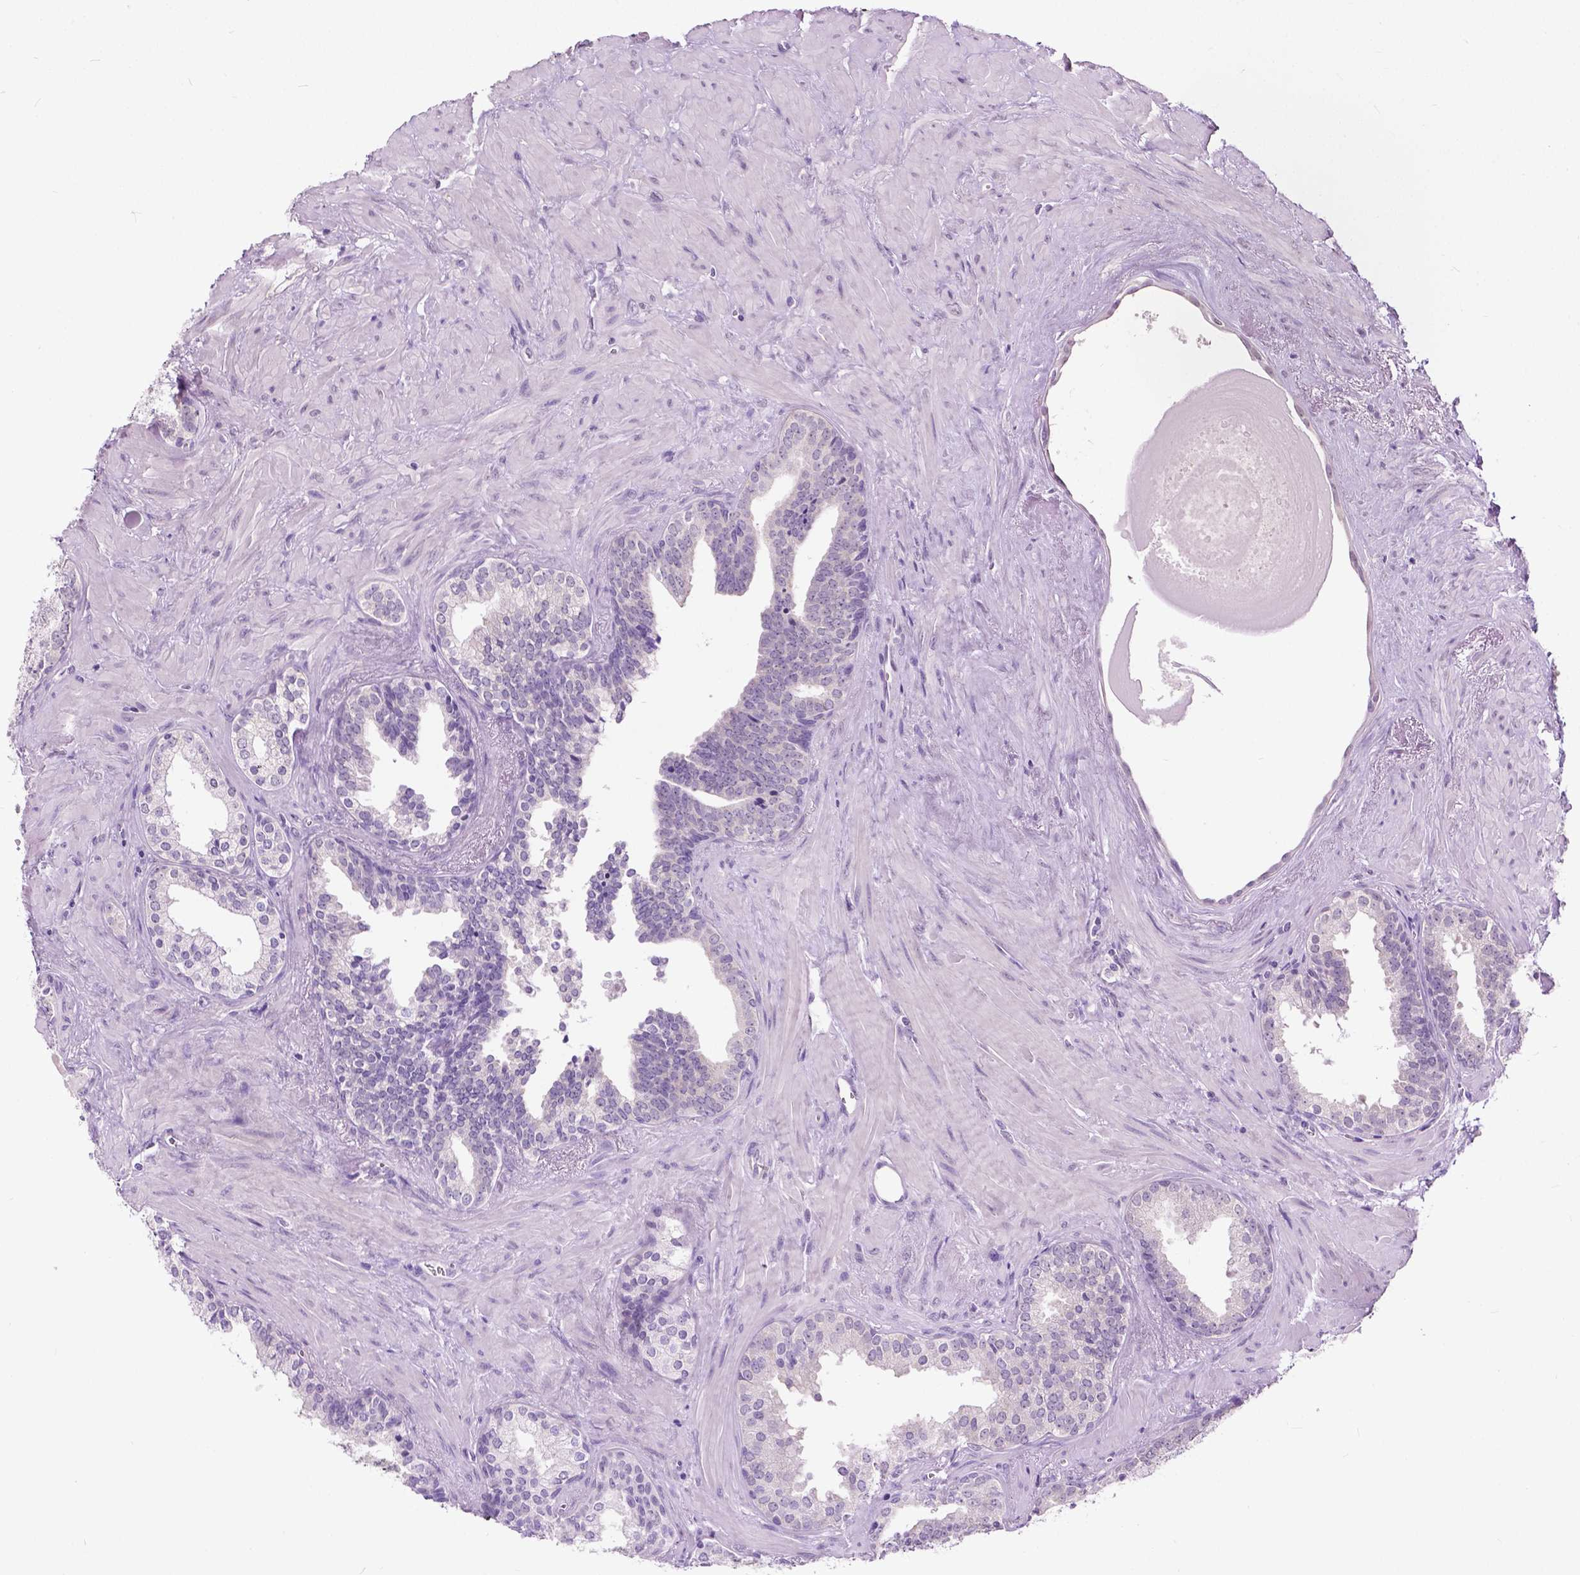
{"staining": {"intensity": "negative", "quantity": "none", "location": "none"}, "tissue": "prostate cancer", "cell_type": "Tumor cells", "image_type": "cancer", "snomed": [{"axis": "morphology", "description": "Adenocarcinoma, High grade"}, {"axis": "topography", "description": "Prostate"}], "caption": "Immunohistochemistry micrograph of neoplastic tissue: human prostate cancer stained with DAB (3,3'-diaminobenzidine) reveals no significant protein staining in tumor cells.", "gene": "GPR37L1", "patient": {"sex": "male", "age": 68}}